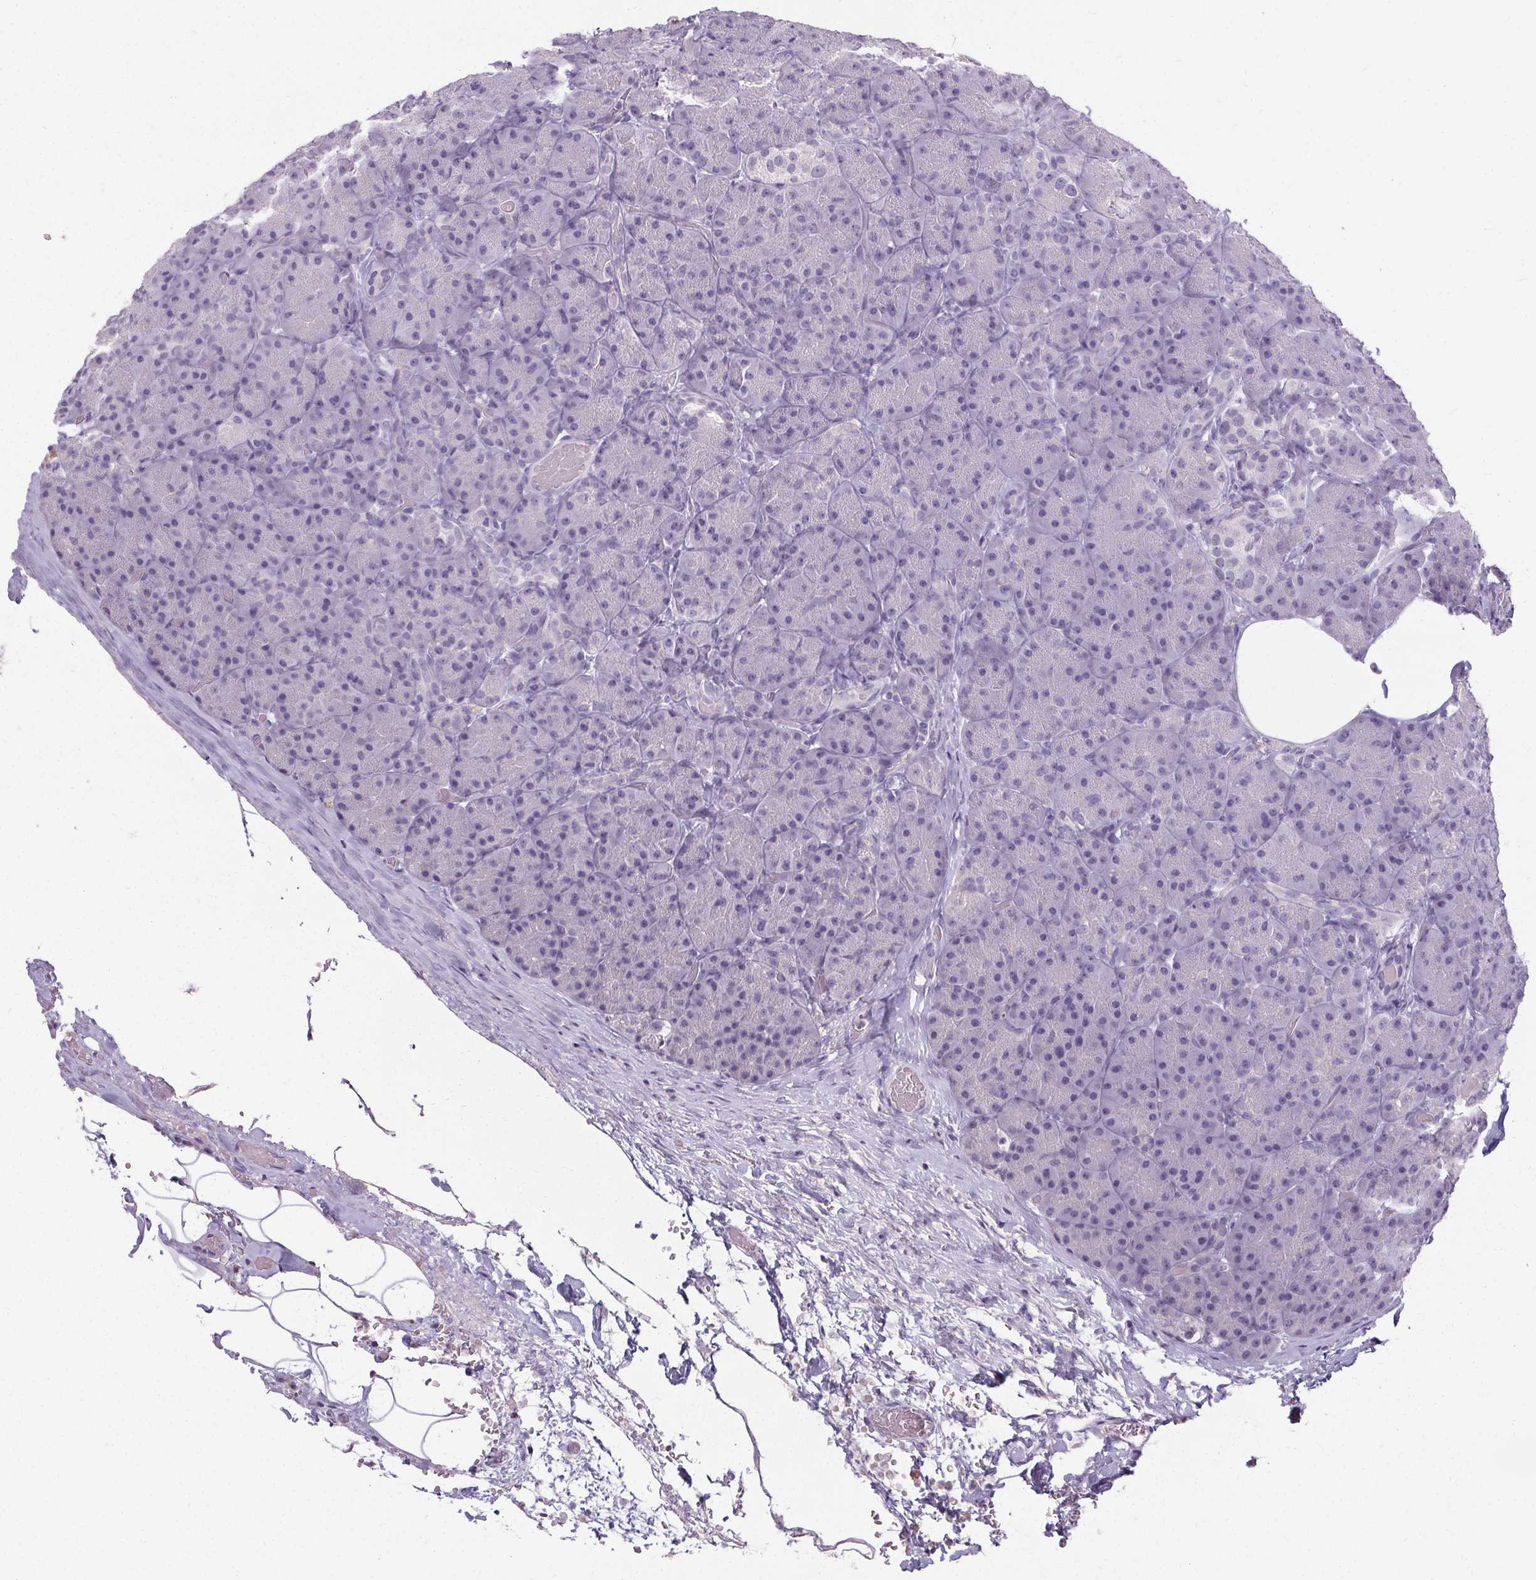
{"staining": {"intensity": "negative", "quantity": "none", "location": "none"}, "tissue": "pancreas", "cell_type": "Exocrine glandular cells", "image_type": "normal", "snomed": [{"axis": "morphology", "description": "Normal tissue, NOS"}, {"axis": "topography", "description": "Pancreas"}], "caption": "This is an immunohistochemistry photomicrograph of unremarkable human pancreas. There is no staining in exocrine glandular cells.", "gene": "PMEL", "patient": {"sex": "male", "age": 57}}